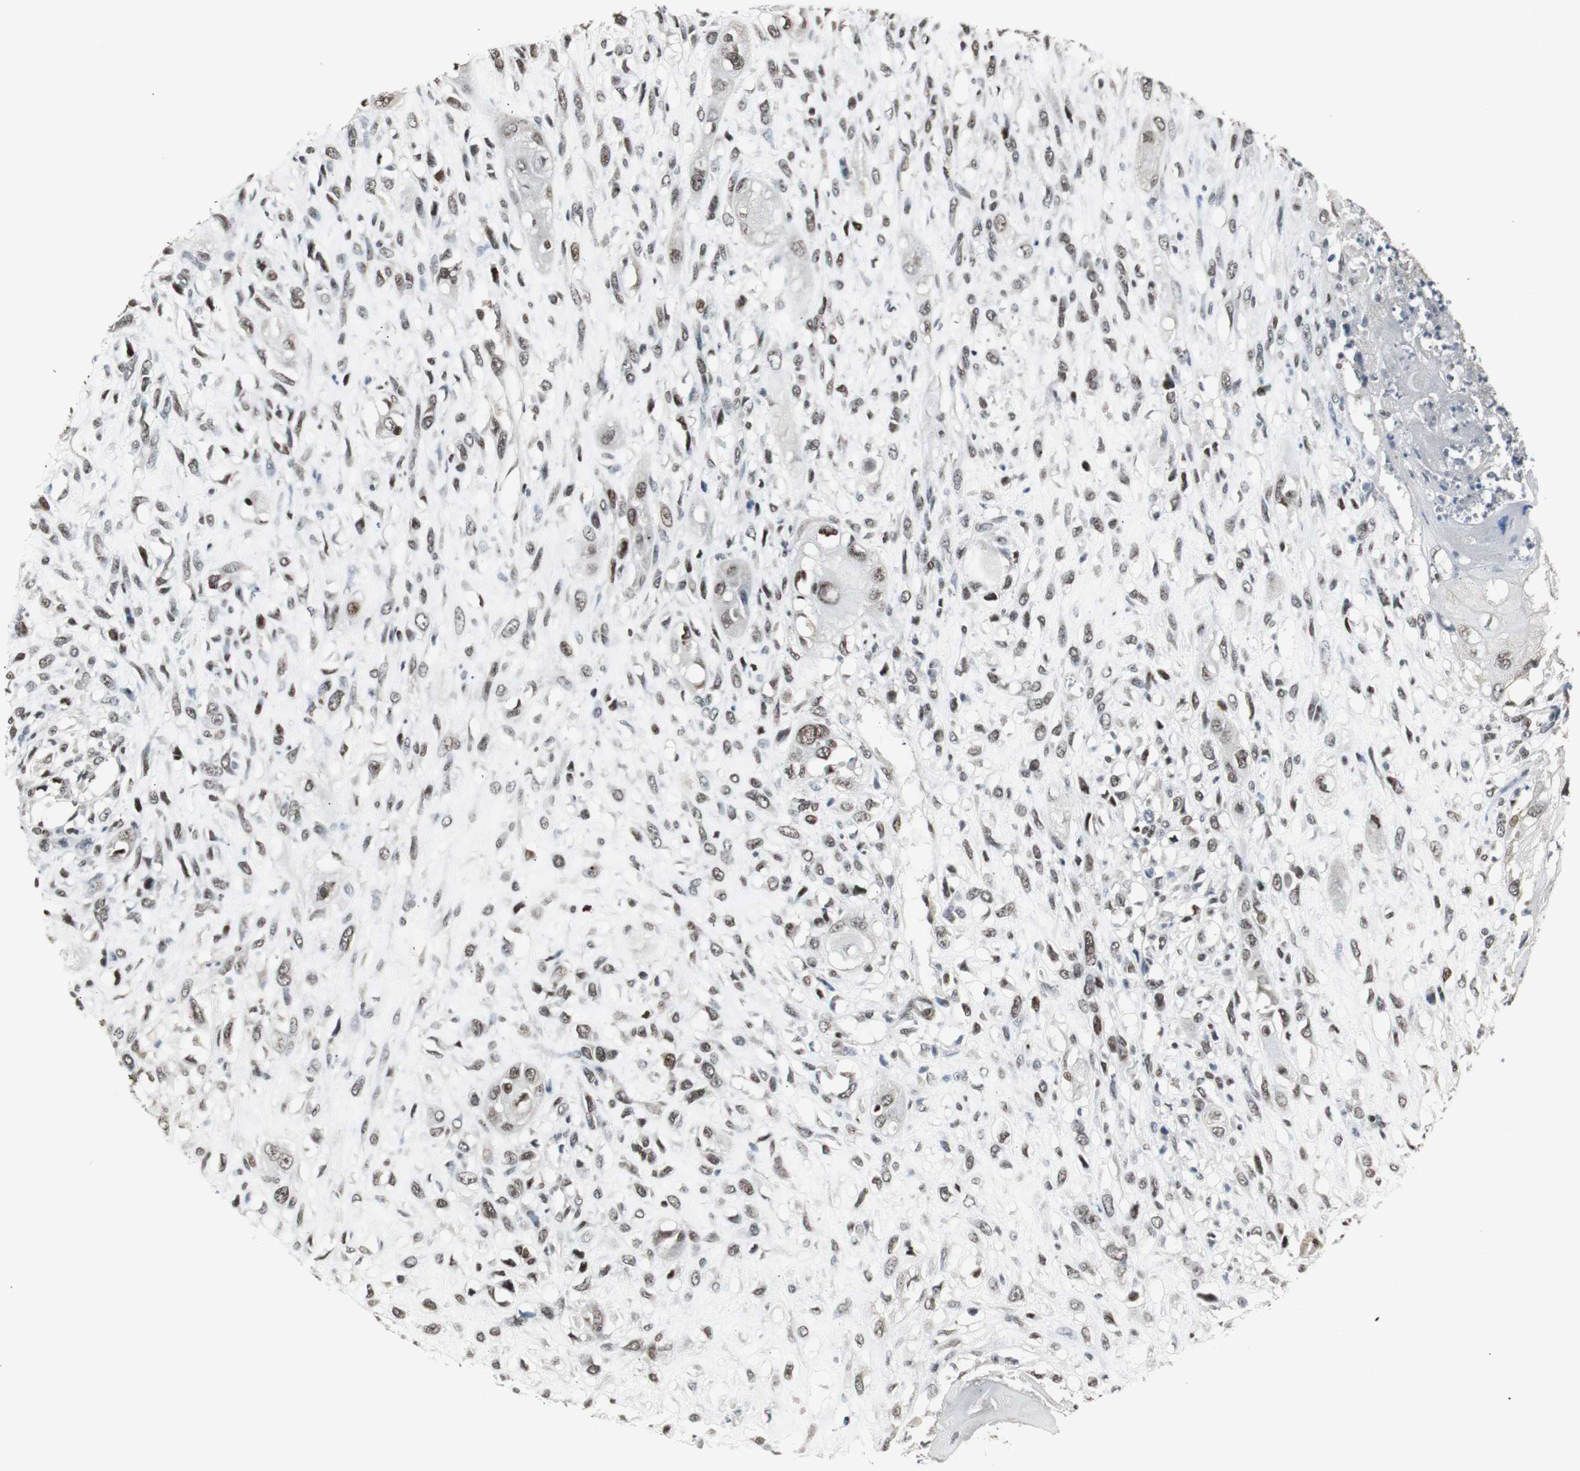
{"staining": {"intensity": "moderate", "quantity": ">75%", "location": "nuclear"}, "tissue": "head and neck cancer", "cell_type": "Tumor cells", "image_type": "cancer", "snomed": [{"axis": "morphology", "description": "Necrosis, NOS"}, {"axis": "morphology", "description": "Neoplasm, malignant, NOS"}, {"axis": "topography", "description": "Salivary gland"}, {"axis": "topography", "description": "Head-Neck"}], "caption": "A histopathology image of human neoplasm (malignant) (head and neck) stained for a protein exhibits moderate nuclear brown staining in tumor cells. The protein is stained brown, and the nuclei are stained in blue (DAB (3,3'-diaminobenzidine) IHC with brightfield microscopy, high magnification).", "gene": "TAF5", "patient": {"sex": "male", "age": 43}}